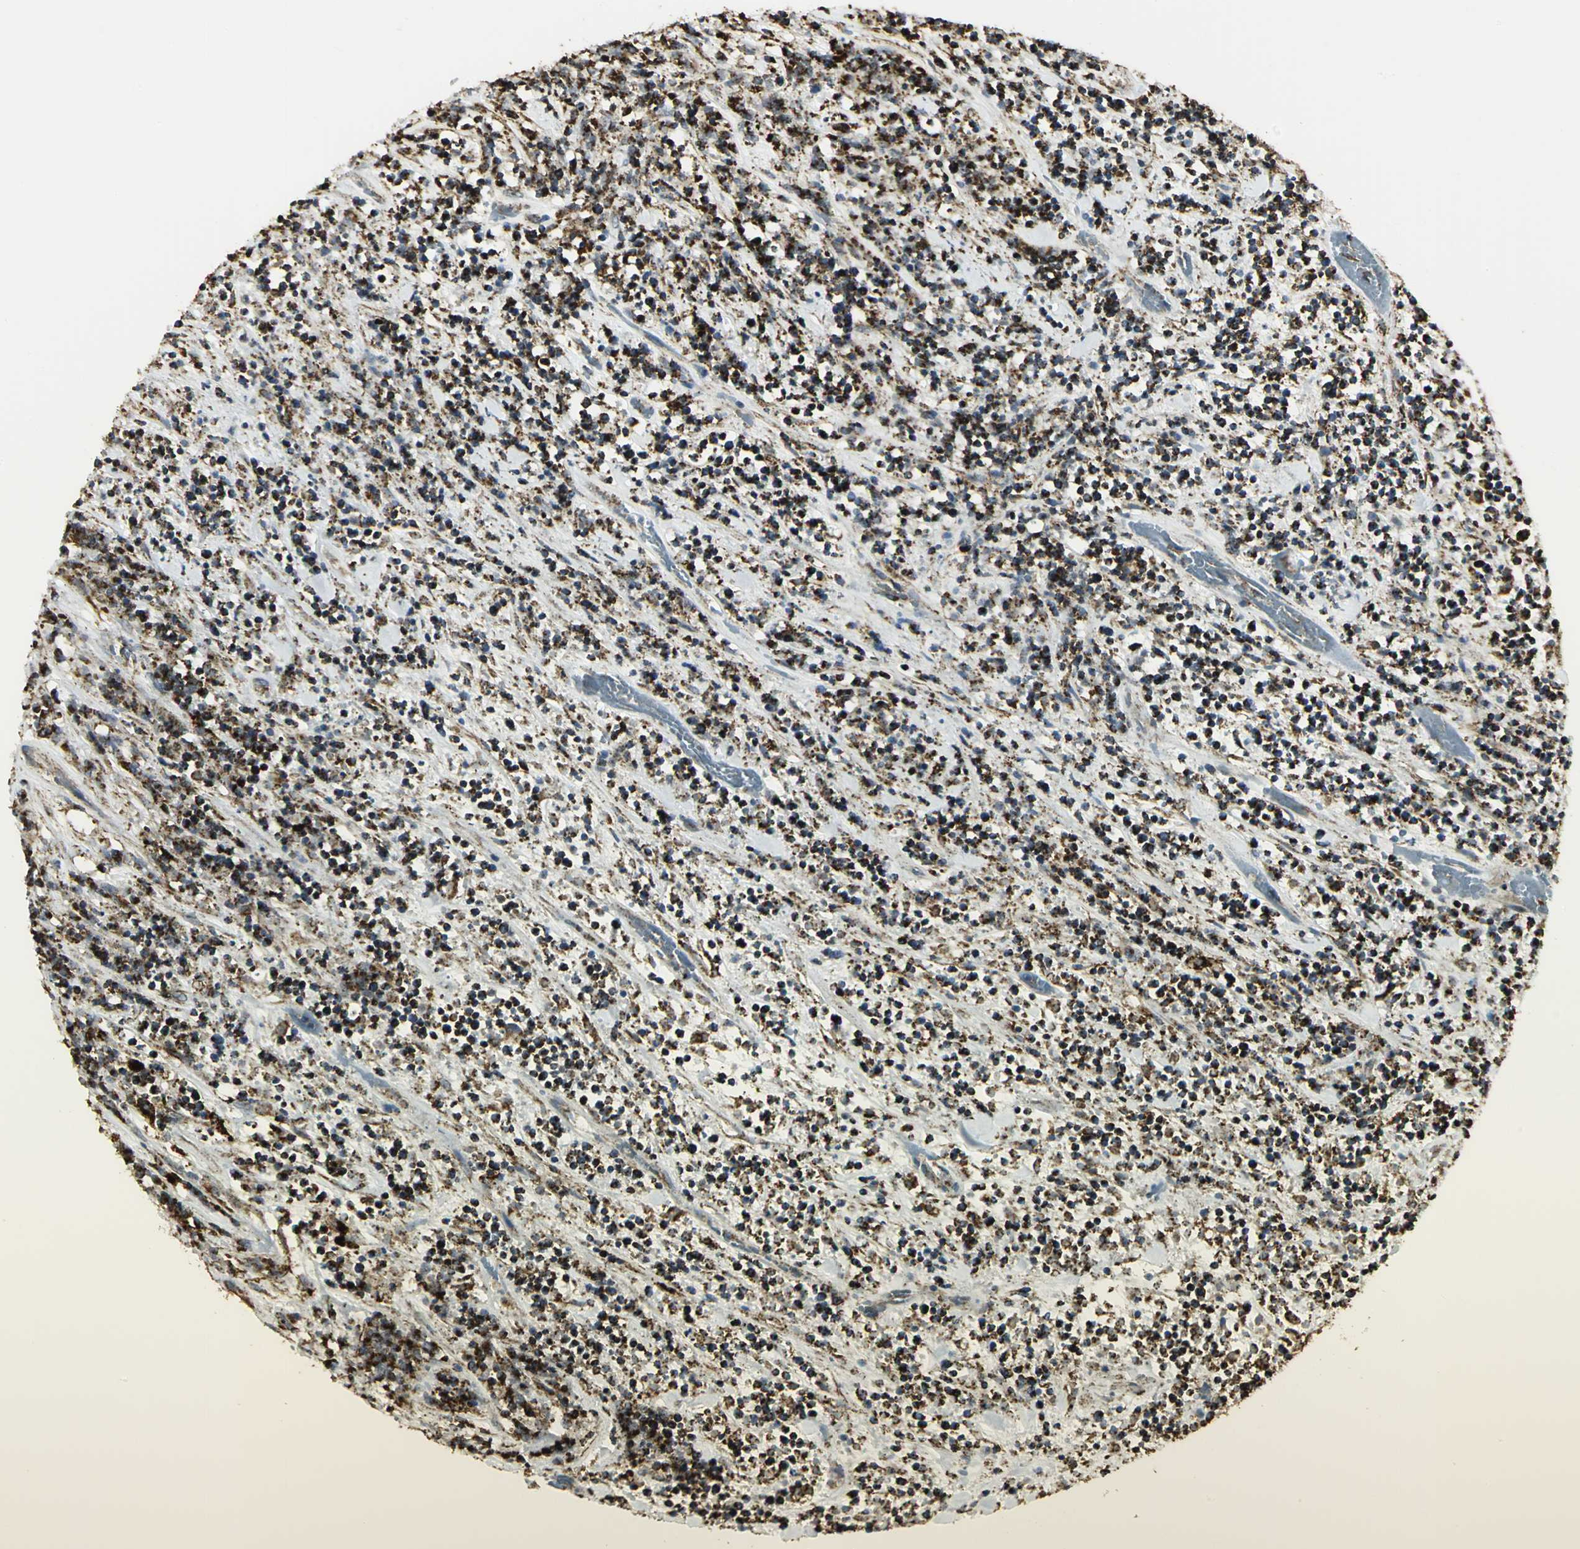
{"staining": {"intensity": "strong", "quantity": ">75%", "location": "cytoplasmic/membranous"}, "tissue": "lymphoma", "cell_type": "Tumor cells", "image_type": "cancer", "snomed": [{"axis": "morphology", "description": "Malignant lymphoma, non-Hodgkin's type, High grade"}, {"axis": "topography", "description": "Soft tissue"}], "caption": "DAB immunohistochemical staining of malignant lymphoma, non-Hodgkin's type (high-grade) demonstrates strong cytoplasmic/membranous protein positivity in about >75% of tumor cells.", "gene": "VDAC1", "patient": {"sex": "male", "age": 18}}